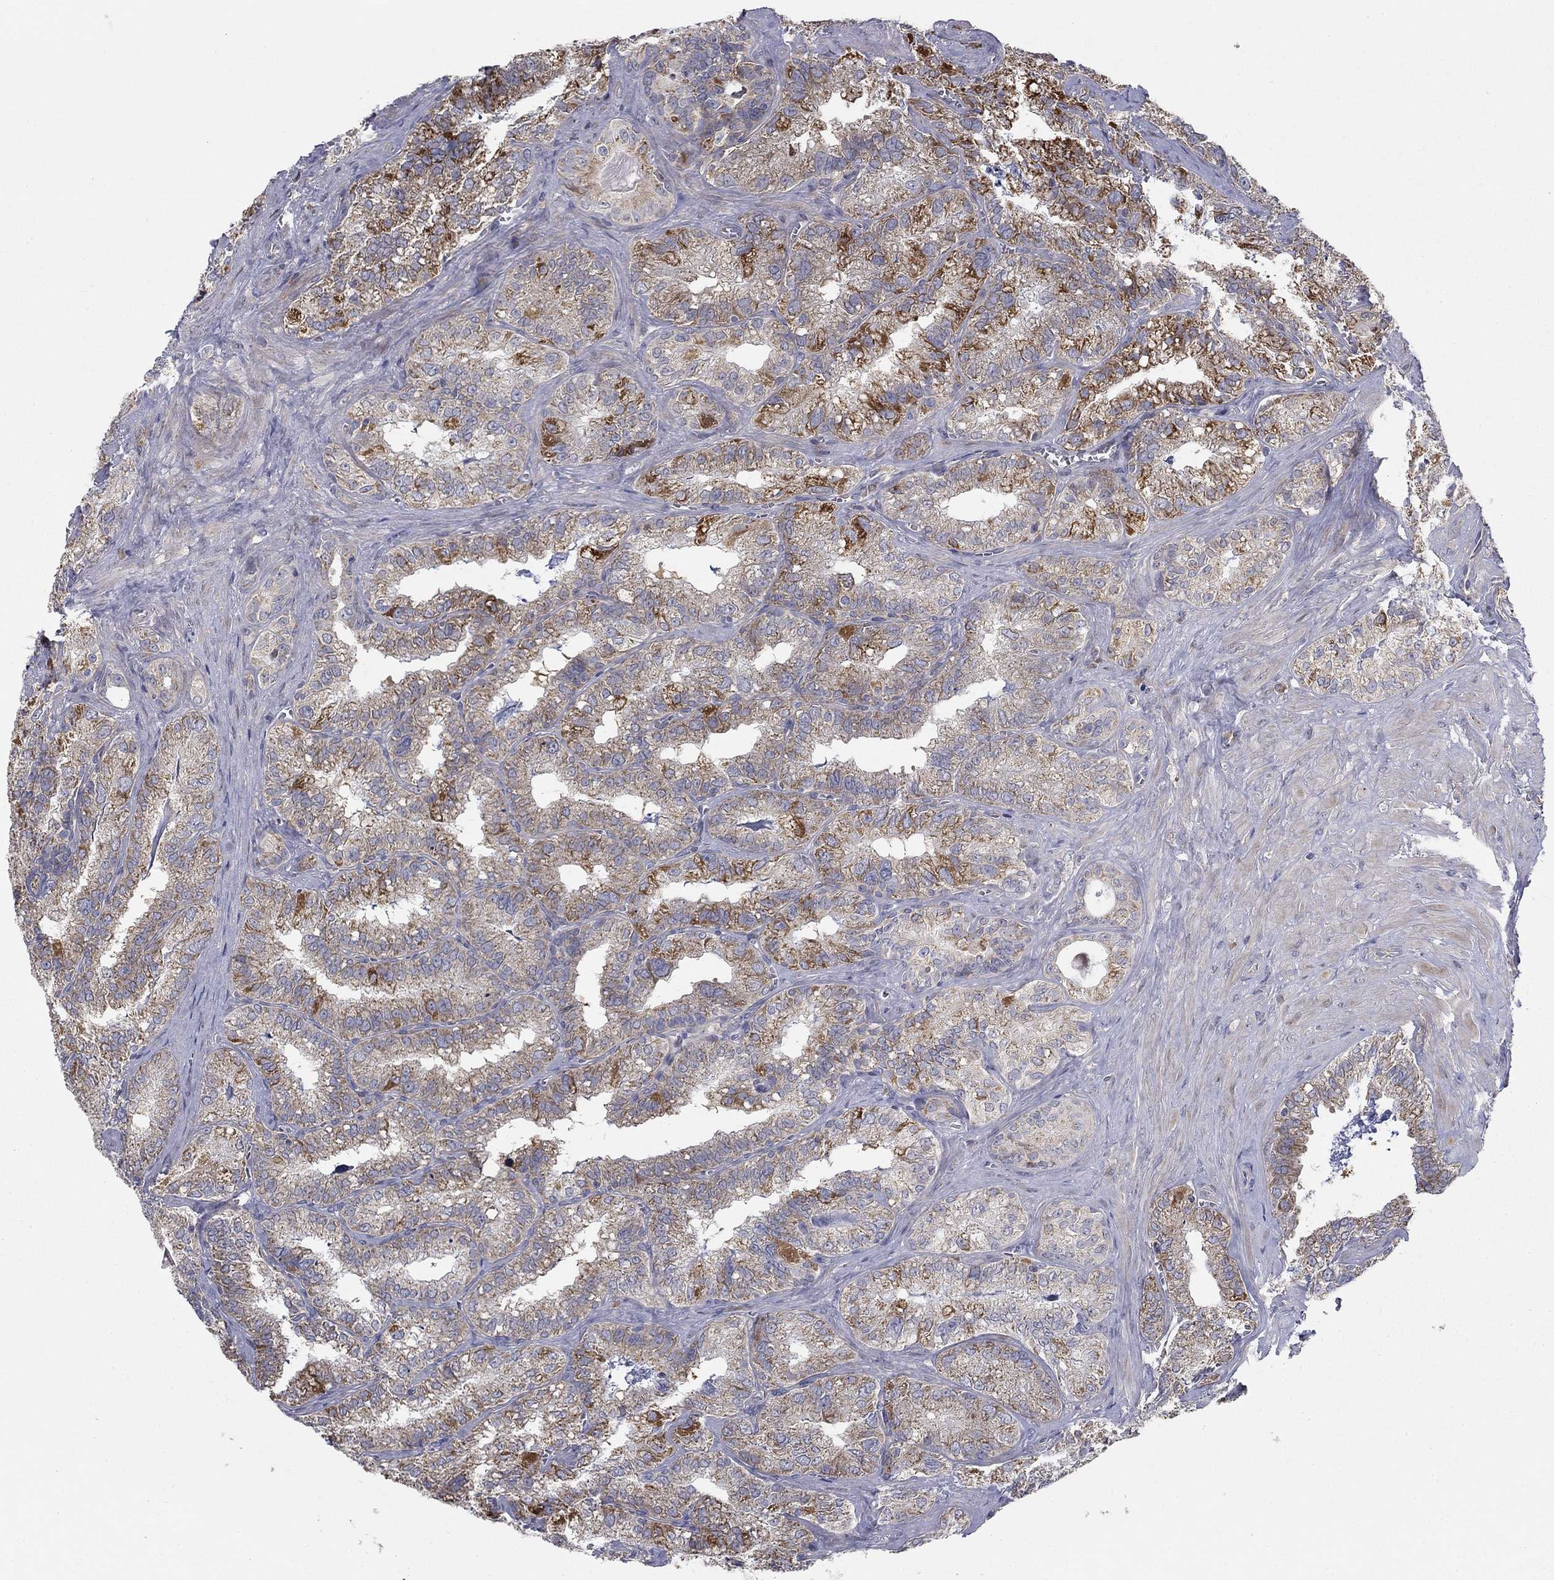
{"staining": {"intensity": "strong", "quantity": "<25%", "location": "cytoplasmic/membranous"}, "tissue": "seminal vesicle", "cell_type": "Glandular cells", "image_type": "normal", "snomed": [{"axis": "morphology", "description": "Normal tissue, NOS"}, {"axis": "topography", "description": "Seminal veicle"}], "caption": "Protein staining of benign seminal vesicle reveals strong cytoplasmic/membranous positivity in approximately <25% of glandular cells. (brown staining indicates protein expression, while blue staining denotes nuclei).", "gene": "MMAA", "patient": {"sex": "male", "age": 57}}